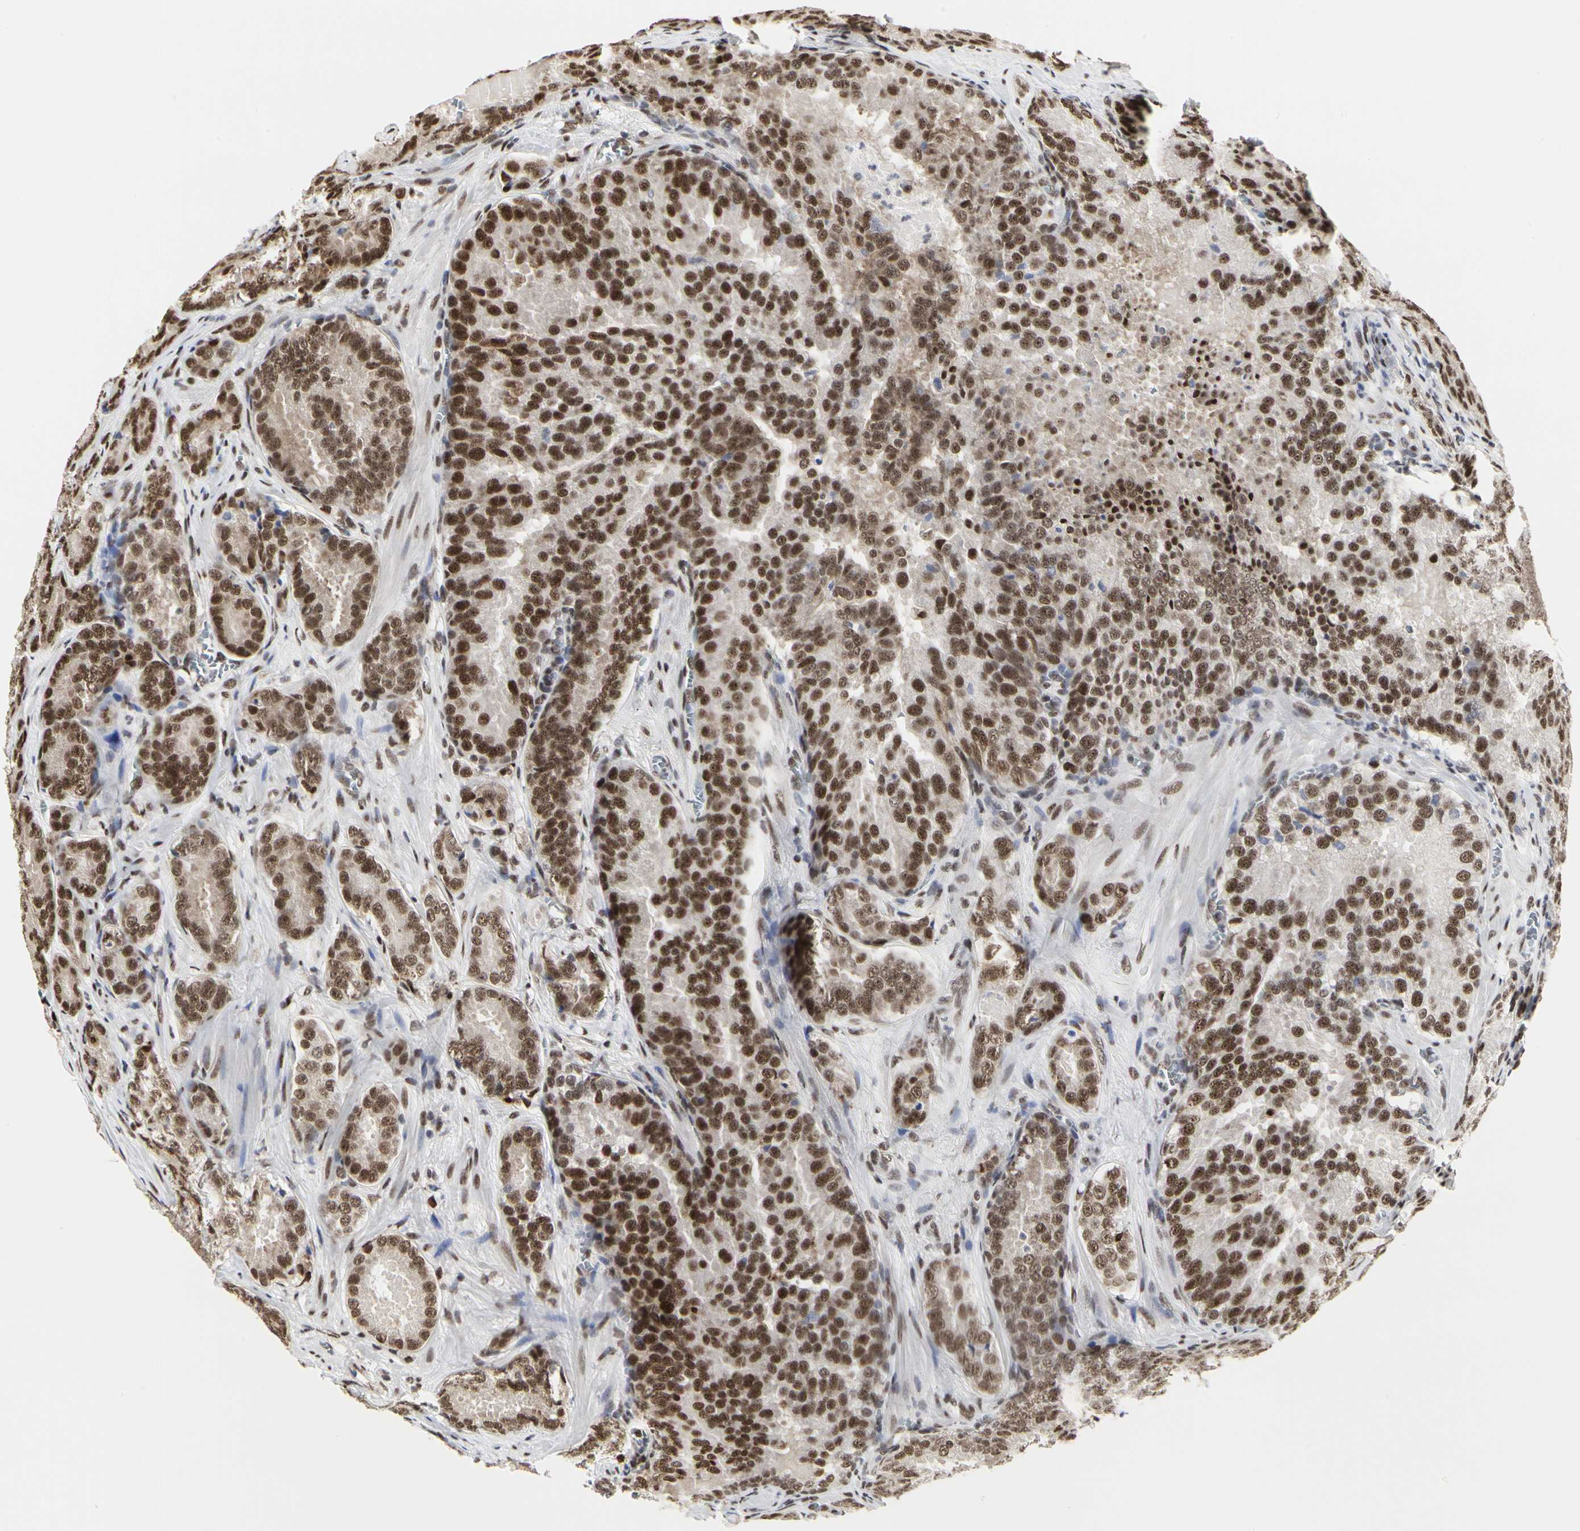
{"staining": {"intensity": "strong", "quantity": ">75%", "location": "nuclear"}, "tissue": "prostate cancer", "cell_type": "Tumor cells", "image_type": "cancer", "snomed": [{"axis": "morphology", "description": "Adenocarcinoma, High grade"}, {"axis": "topography", "description": "Prostate"}], "caption": "Prostate cancer (high-grade adenocarcinoma) stained with DAB IHC shows high levels of strong nuclear staining in approximately >75% of tumor cells. (brown staining indicates protein expression, while blue staining denotes nuclei).", "gene": "PRMT3", "patient": {"sex": "male", "age": 64}}